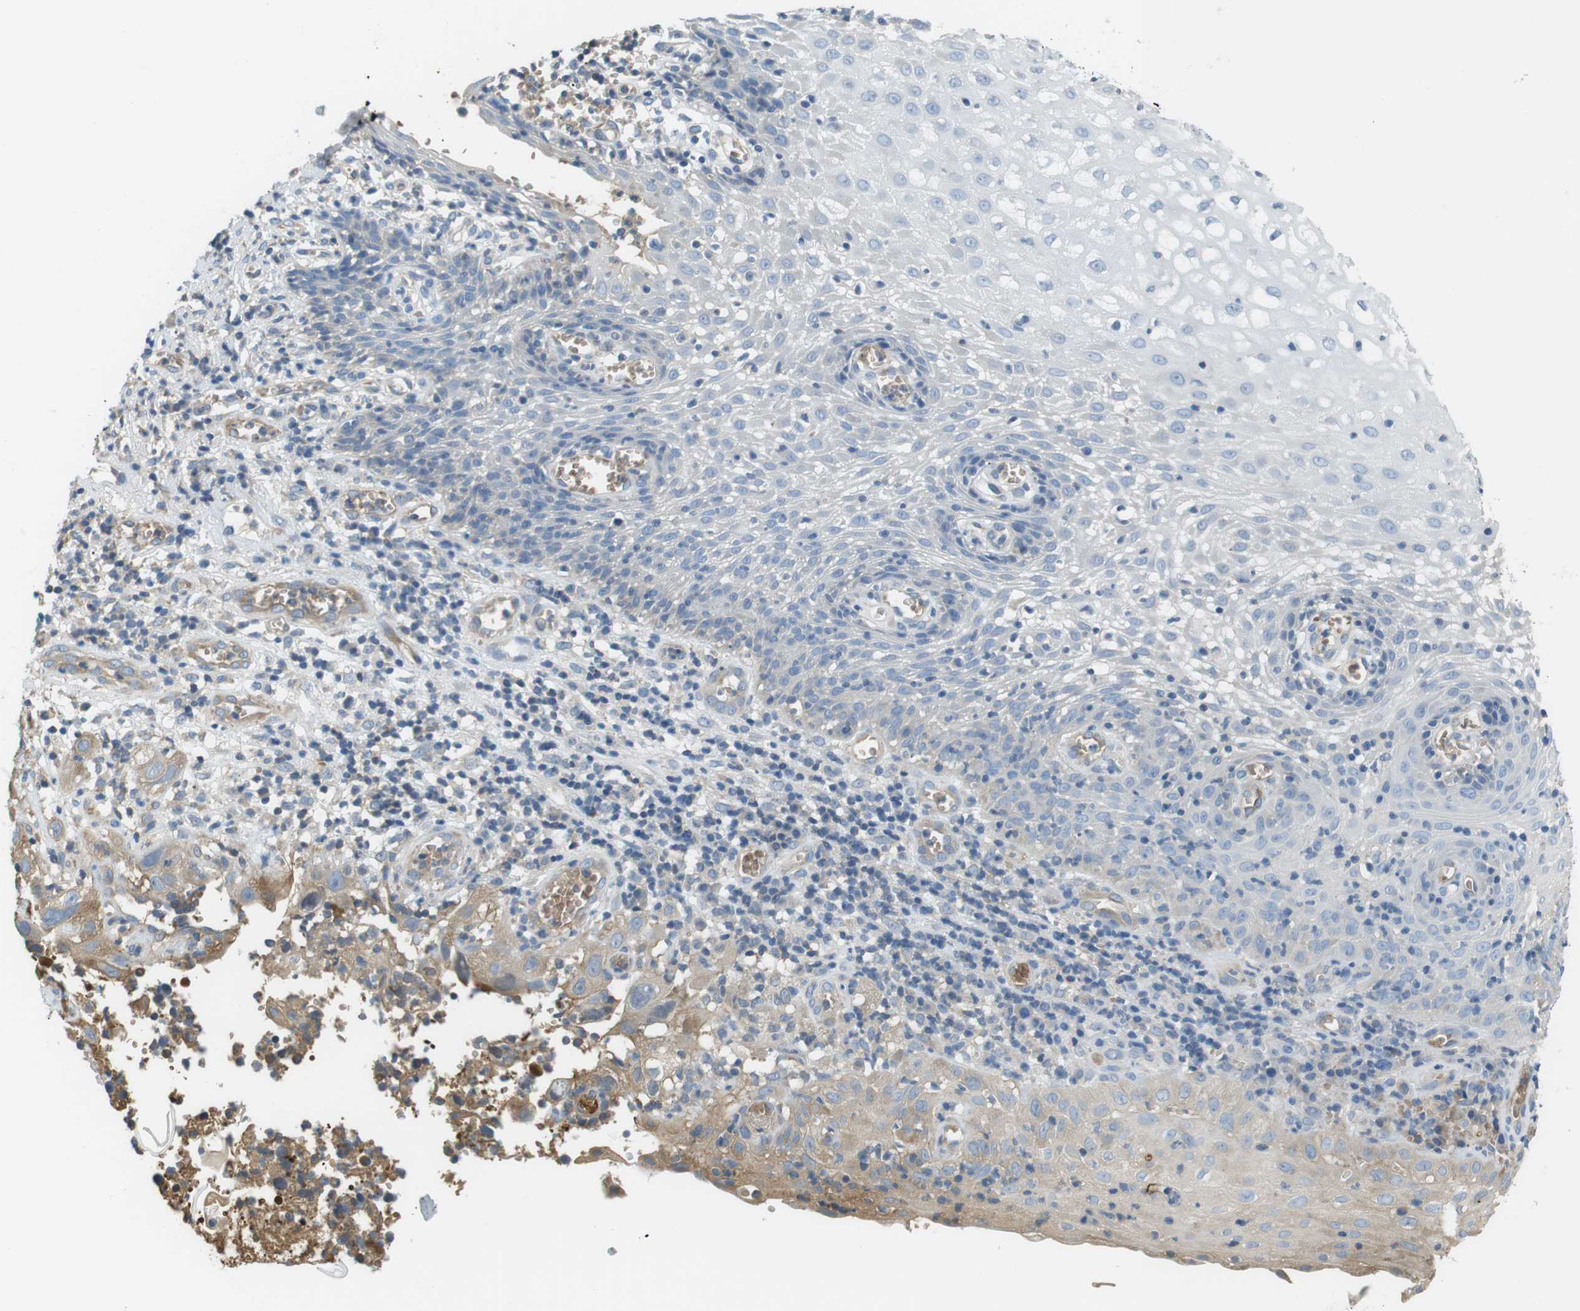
{"staining": {"intensity": "weak", "quantity": ">75%", "location": "cytoplasmic/membranous"}, "tissue": "cervical cancer", "cell_type": "Tumor cells", "image_type": "cancer", "snomed": [{"axis": "morphology", "description": "Squamous cell carcinoma, NOS"}, {"axis": "topography", "description": "Cervix"}], "caption": "DAB immunohistochemical staining of cervical squamous cell carcinoma demonstrates weak cytoplasmic/membranous protein expression in approximately >75% of tumor cells.", "gene": "ADCY10", "patient": {"sex": "female", "age": 32}}